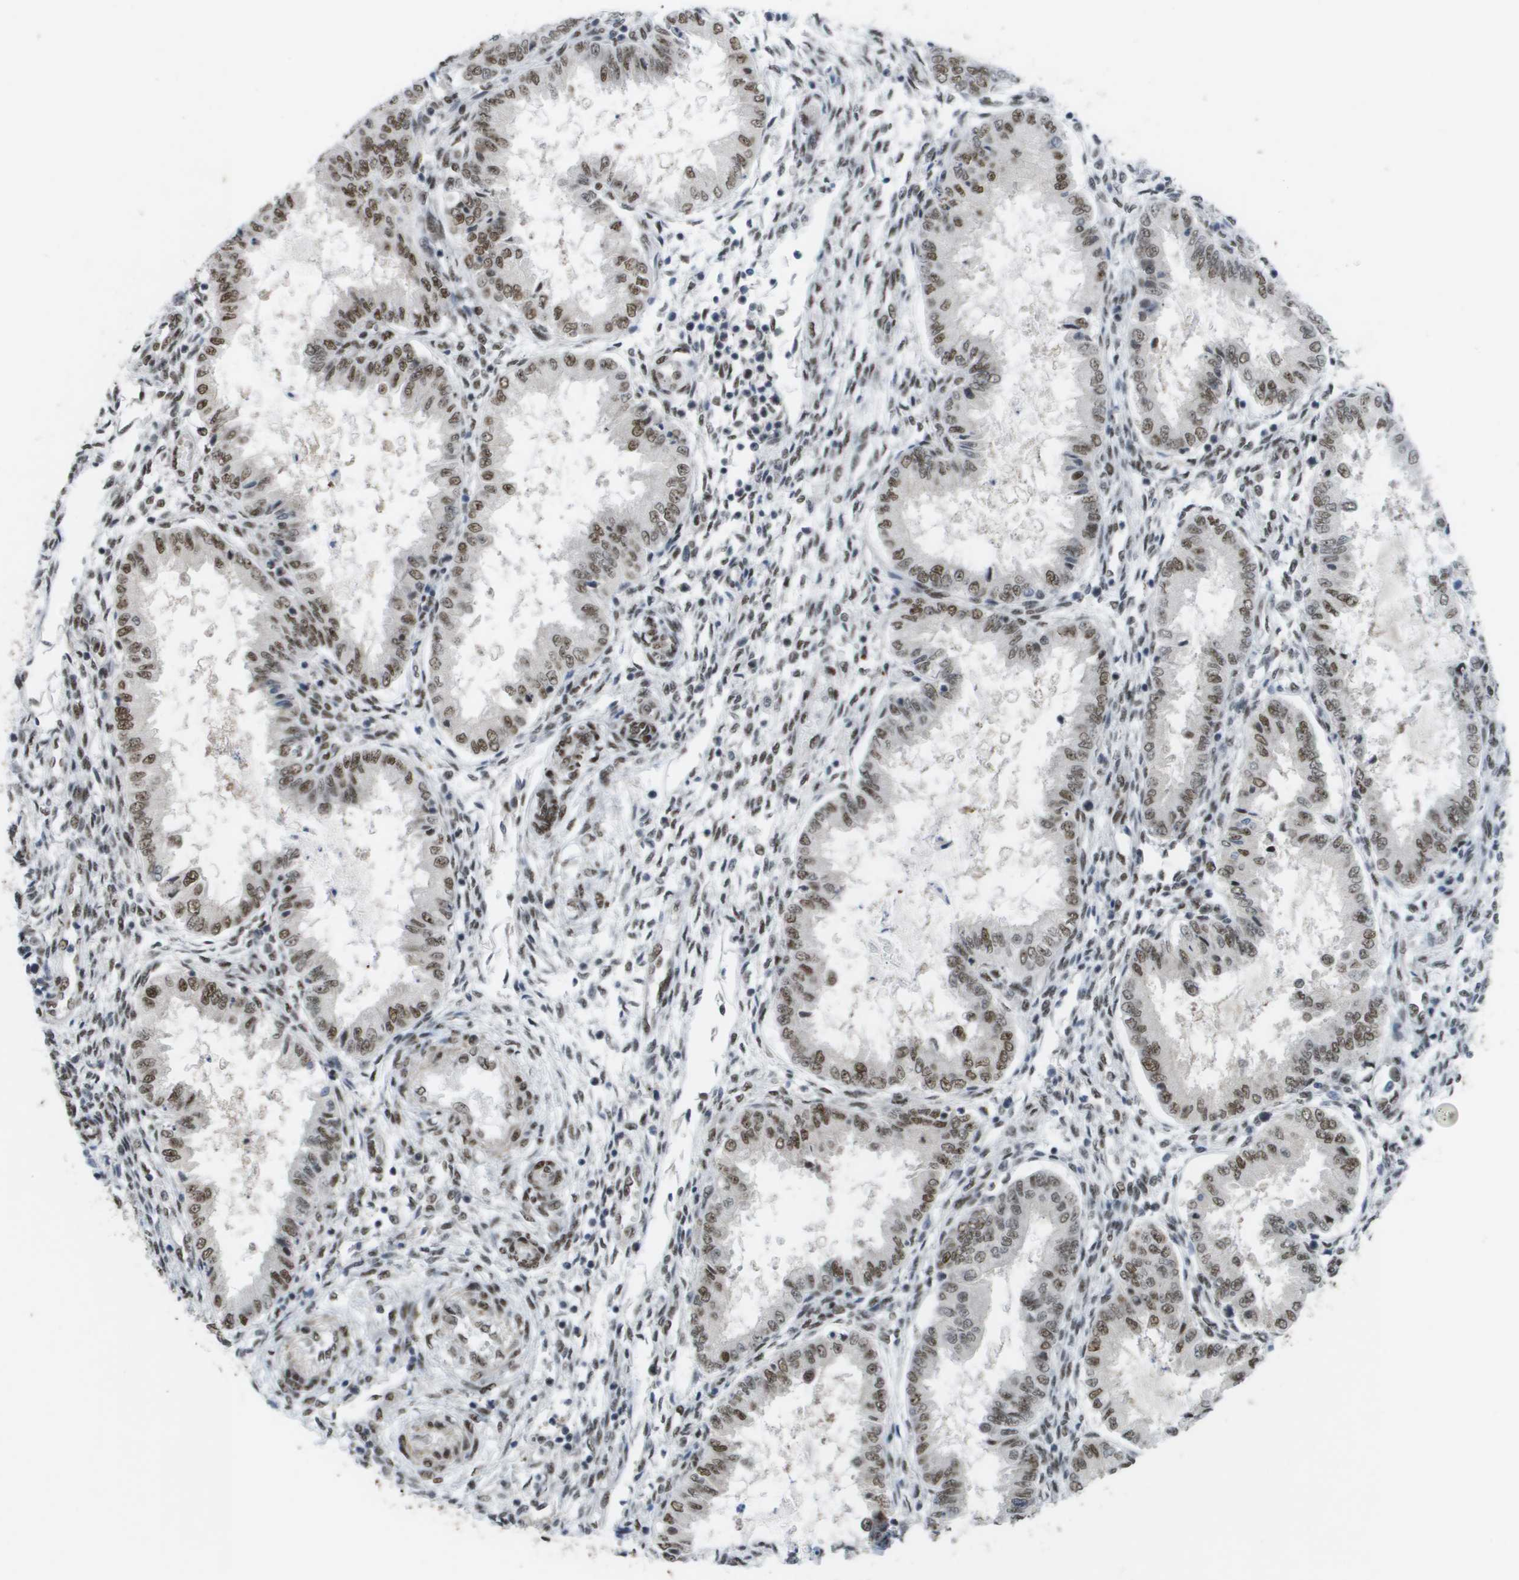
{"staining": {"intensity": "strong", "quantity": "25%-75%", "location": "nuclear"}, "tissue": "endometrium", "cell_type": "Cells in endometrial stroma", "image_type": "normal", "snomed": [{"axis": "morphology", "description": "Normal tissue, NOS"}, {"axis": "topography", "description": "Endometrium"}], "caption": "High-magnification brightfield microscopy of normal endometrium stained with DAB (3,3'-diaminobenzidine) (brown) and counterstained with hematoxylin (blue). cells in endometrial stroma exhibit strong nuclear expression is seen in approximately25%-75% of cells. (Stains: DAB in brown, nuclei in blue, Microscopy: brightfield microscopy at high magnification).", "gene": "CDT1", "patient": {"sex": "female", "age": 33}}